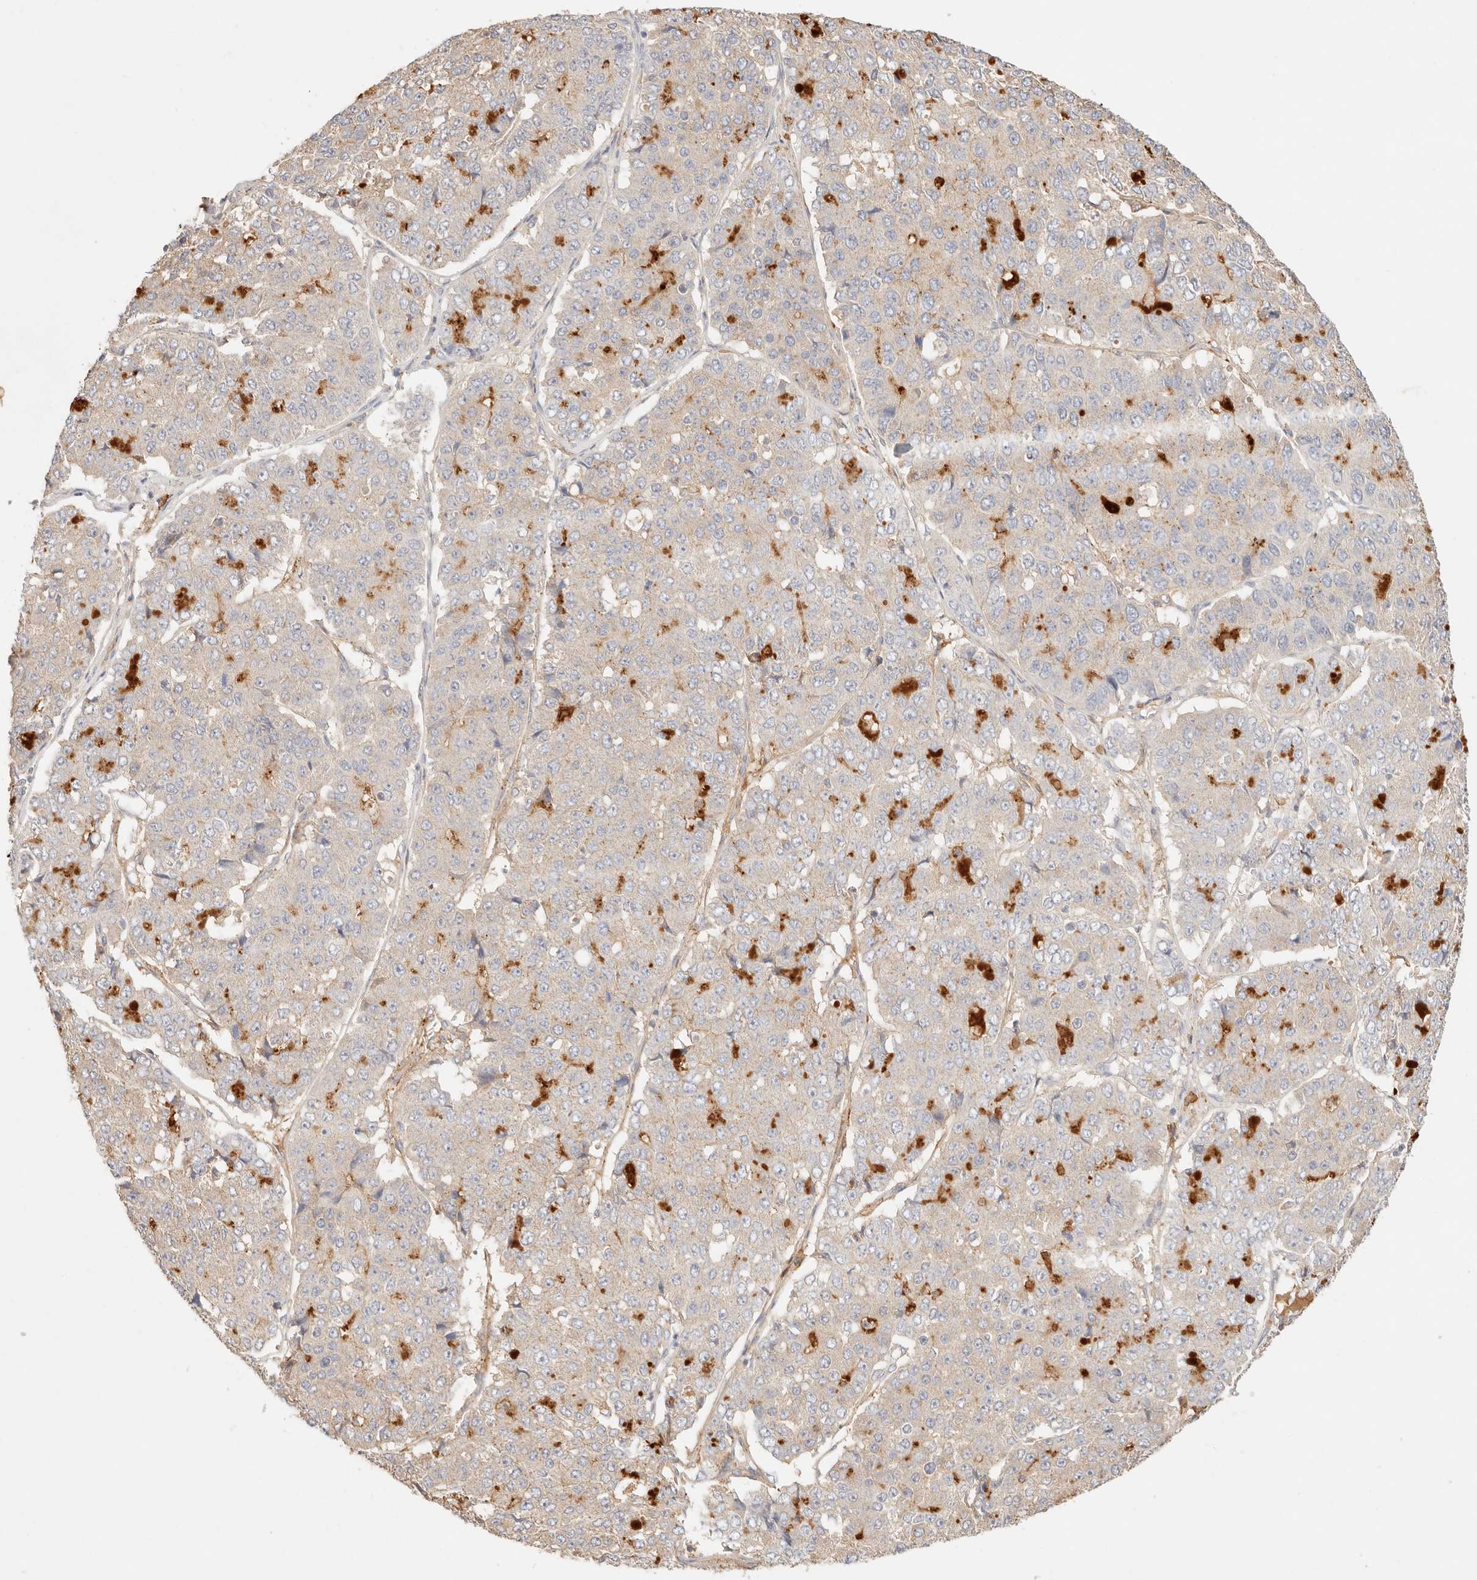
{"staining": {"intensity": "weak", "quantity": ">75%", "location": "cytoplasmic/membranous"}, "tissue": "pancreatic cancer", "cell_type": "Tumor cells", "image_type": "cancer", "snomed": [{"axis": "morphology", "description": "Adenocarcinoma, NOS"}, {"axis": "topography", "description": "Pancreas"}], "caption": "High-magnification brightfield microscopy of adenocarcinoma (pancreatic) stained with DAB (3,3'-diaminobenzidine) (brown) and counterstained with hematoxylin (blue). tumor cells exhibit weak cytoplasmic/membranous positivity is appreciated in about>75% of cells.", "gene": "HK2", "patient": {"sex": "male", "age": 50}}